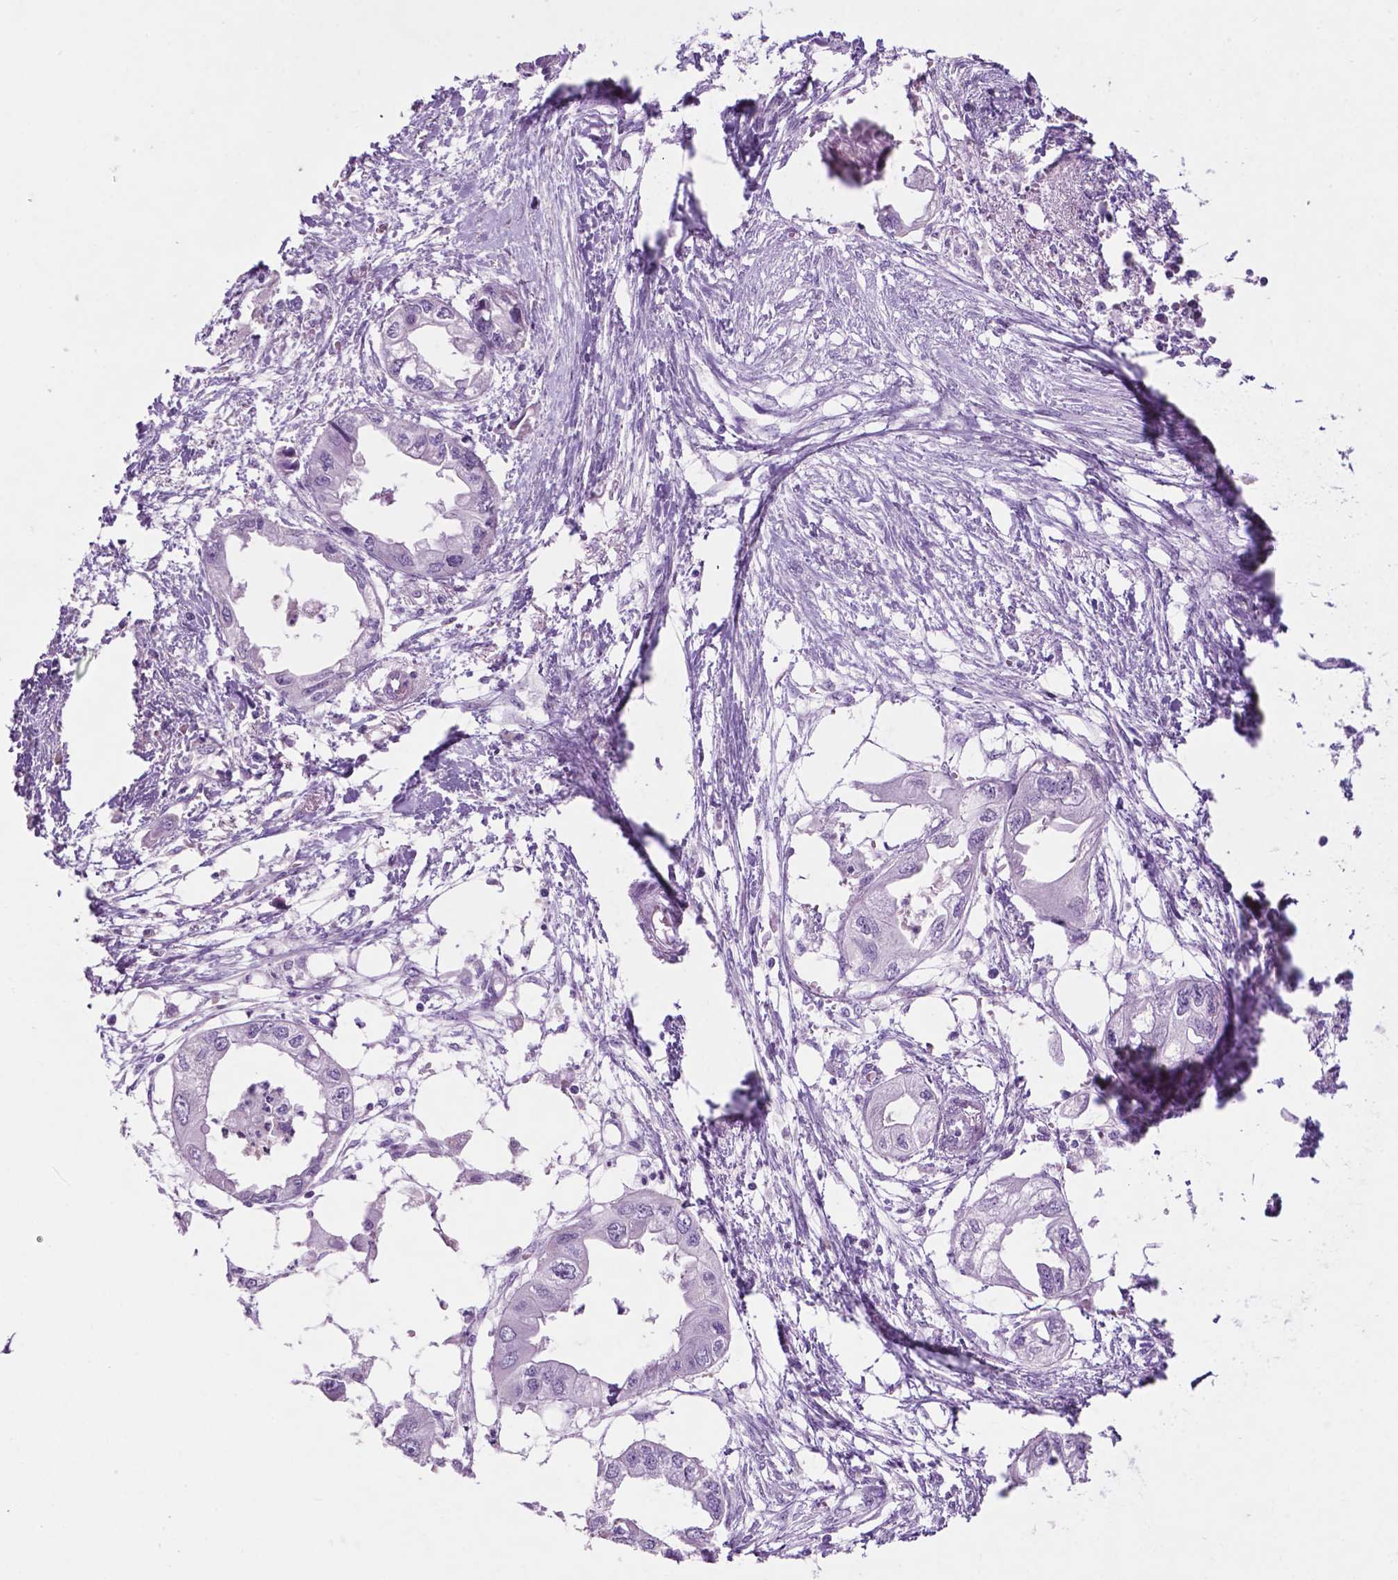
{"staining": {"intensity": "negative", "quantity": "none", "location": "none"}, "tissue": "endometrial cancer", "cell_type": "Tumor cells", "image_type": "cancer", "snomed": [{"axis": "morphology", "description": "Adenocarcinoma, NOS"}, {"axis": "morphology", "description": "Adenocarcinoma, metastatic, NOS"}, {"axis": "topography", "description": "Adipose tissue"}, {"axis": "topography", "description": "Endometrium"}], "caption": "A high-resolution histopathology image shows immunohistochemistry (IHC) staining of endometrial cancer, which demonstrates no significant positivity in tumor cells.", "gene": "PHGR1", "patient": {"sex": "female", "age": 67}}